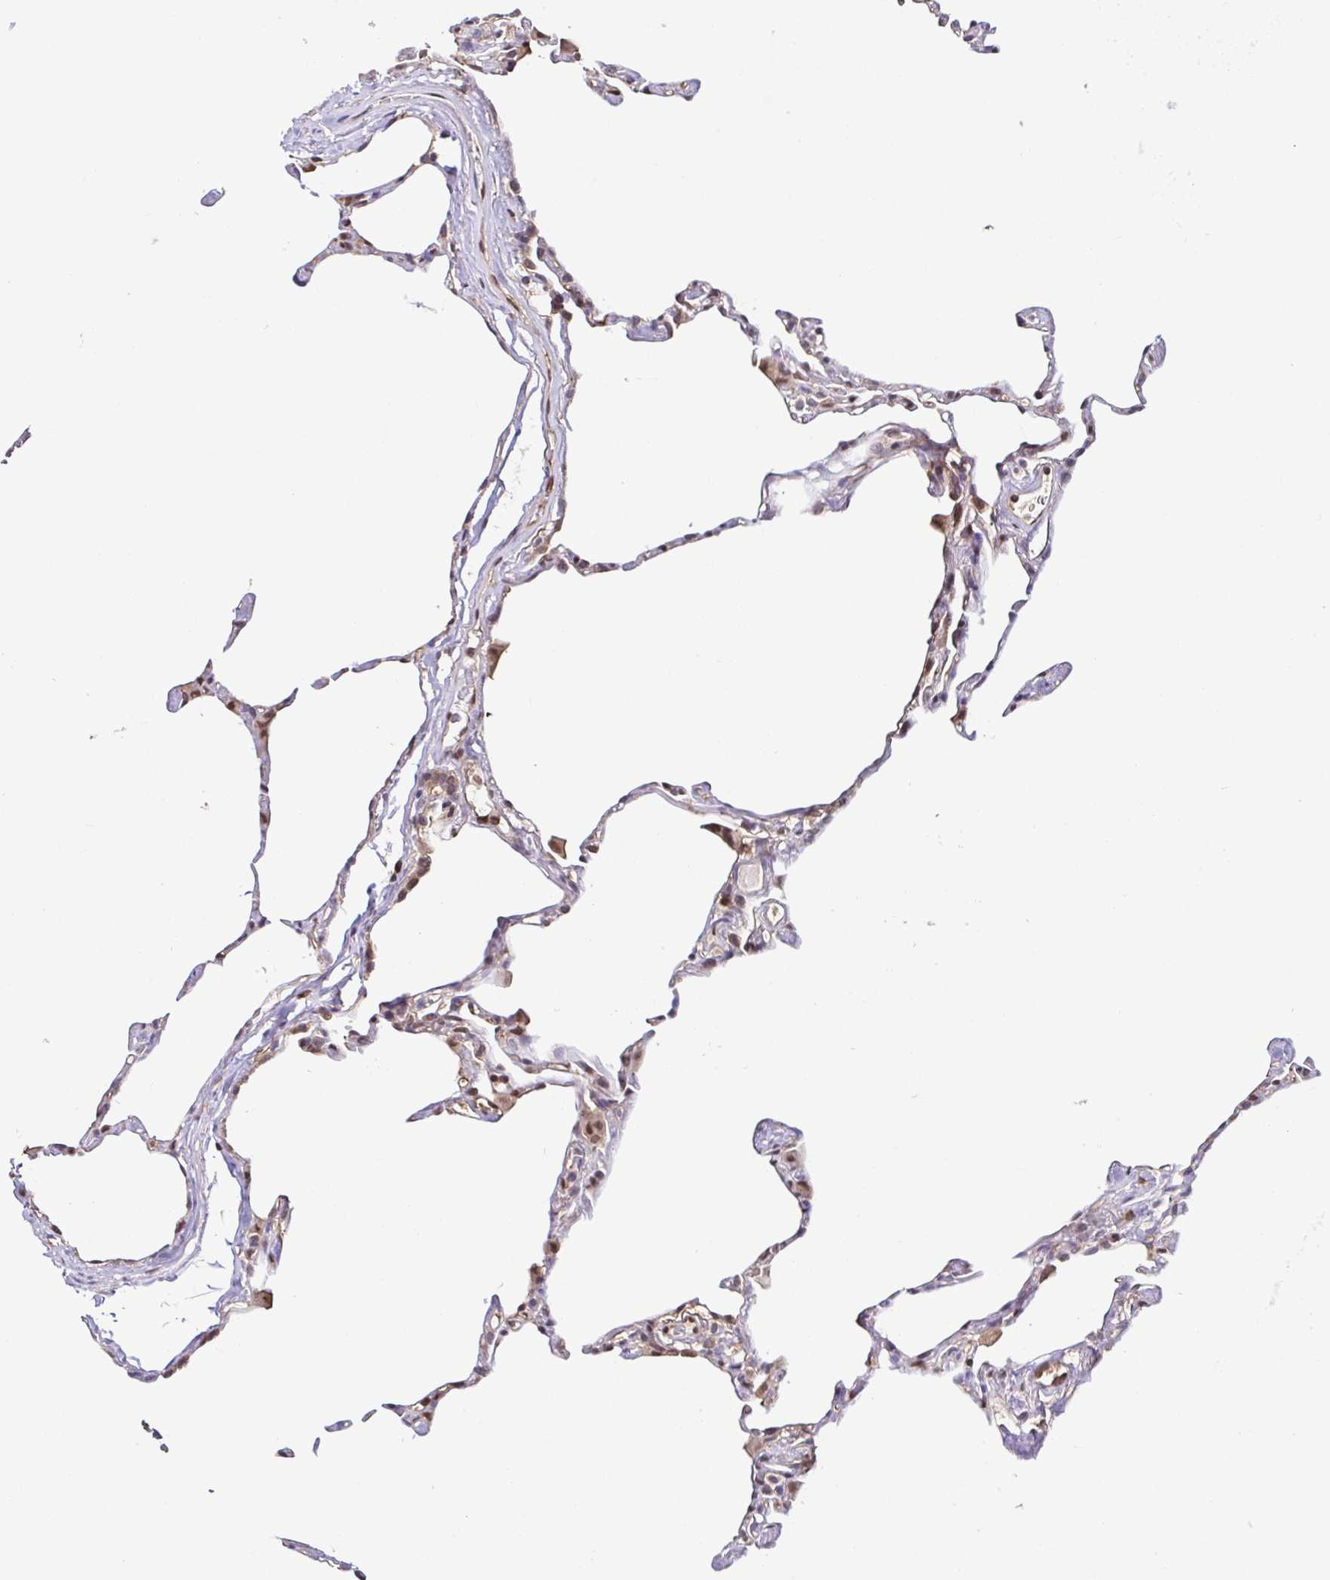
{"staining": {"intensity": "moderate", "quantity": "<25%", "location": "nuclear"}, "tissue": "lung", "cell_type": "Alveolar cells", "image_type": "normal", "snomed": [{"axis": "morphology", "description": "Normal tissue, NOS"}, {"axis": "topography", "description": "Lung"}], "caption": "Alveolar cells show moderate nuclear expression in about <25% of cells in normal lung. The staining was performed using DAB to visualize the protein expression in brown, while the nuclei were stained in blue with hematoxylin (Magnification: 20x).", "gene": "PSMB9", "patient": {"sex": "male", "age": 65}}